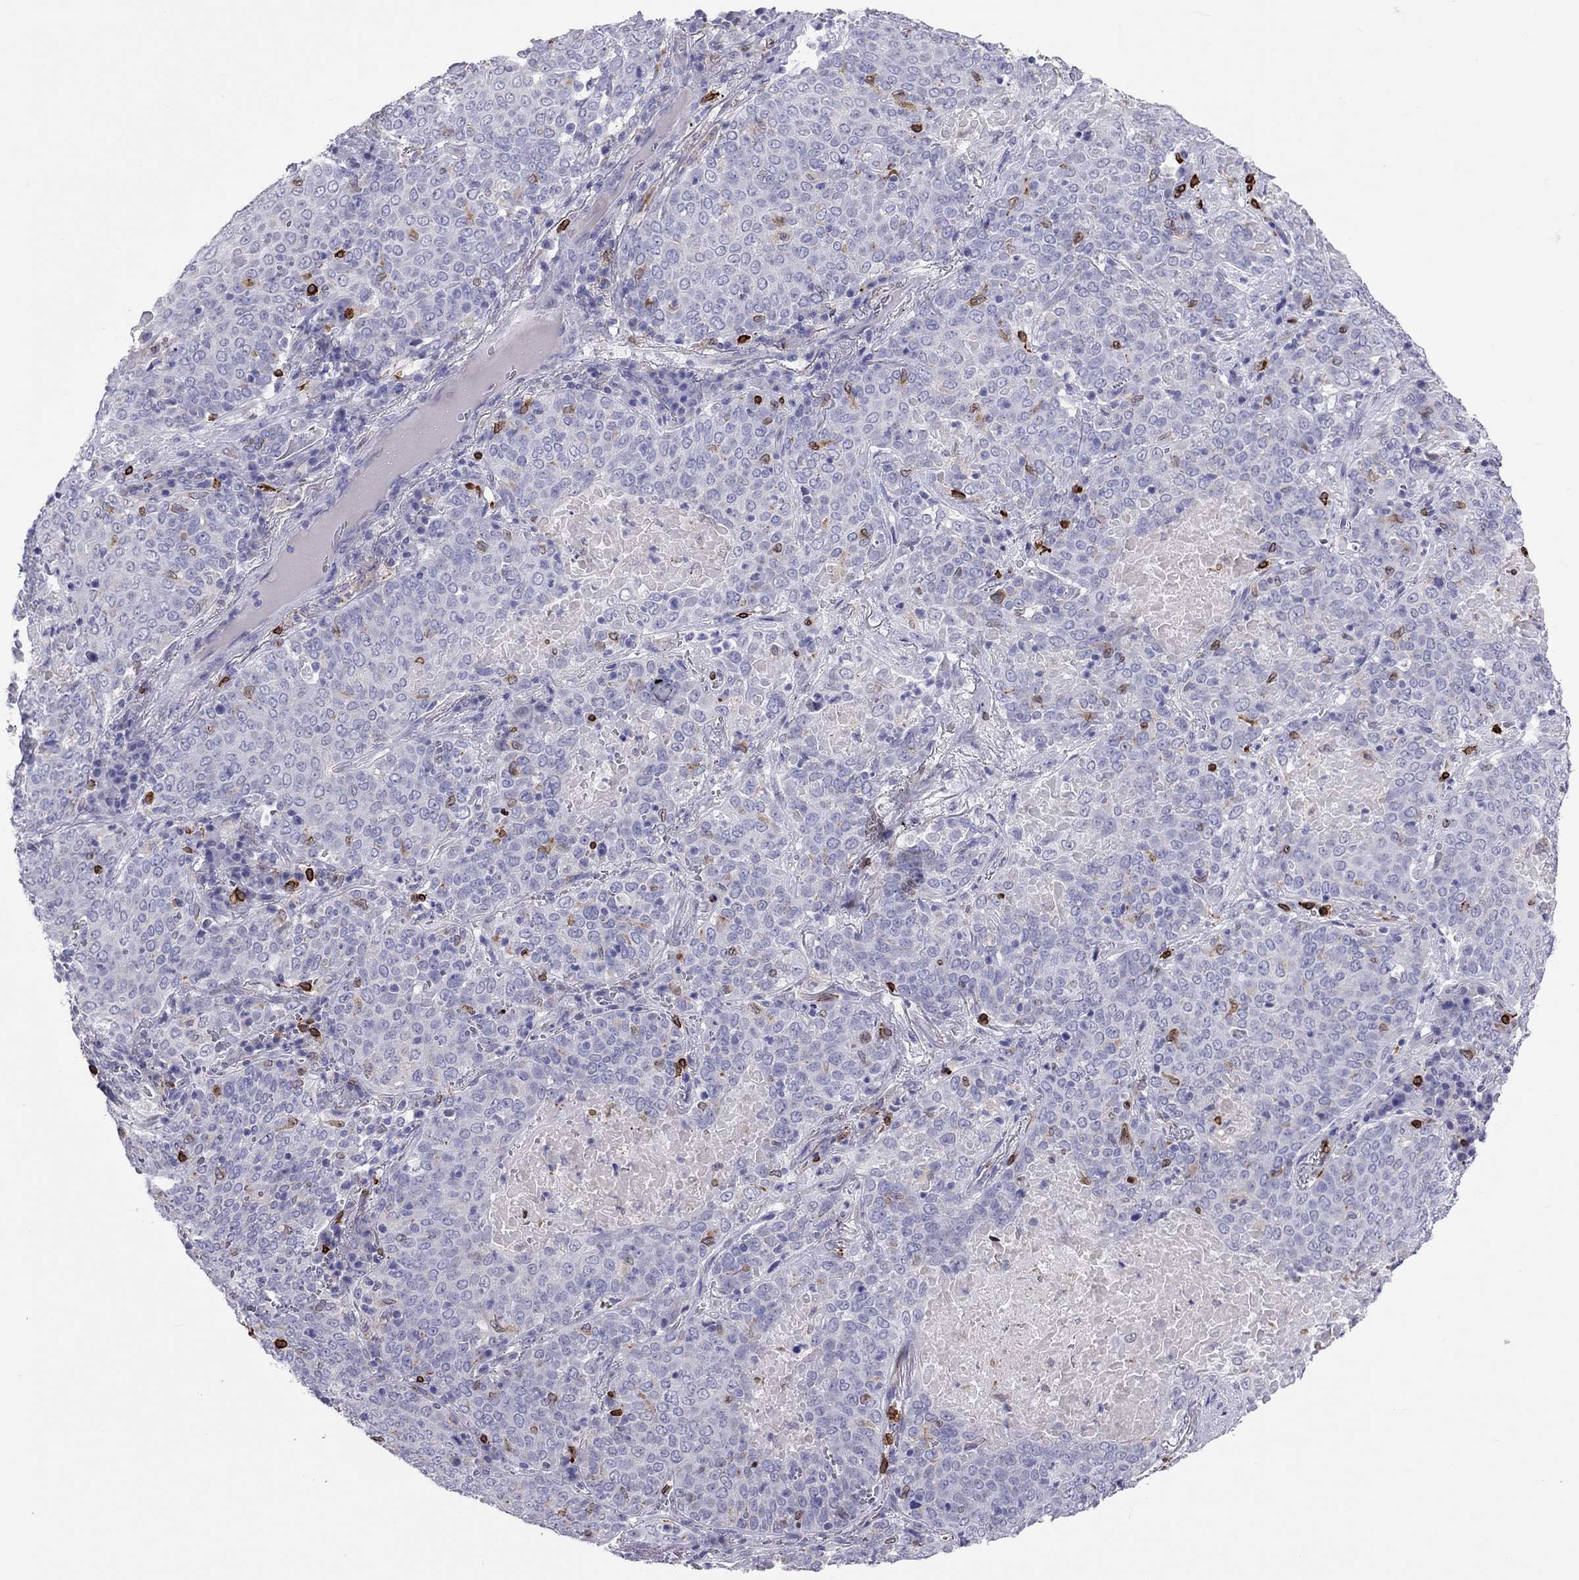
{"staining": {"intensity": "negative", "quantity": "none", "location": "none"}, "tissue": "lung cancer", "cell_type": "Tumor cells", "image_type": "cancer", "snomed": [{"axis": "morphology", "description": "Squamous cell carcinoma, NOS"}, {"axis": "topography", "description": "Lung"}], "caption": "The IHC histopathology image has no significant staining in tumor cells of lung squamous cell carcinoma tissue.", "gene": "ADORA2A", "patient": {"sex": "male", "age": 82}}